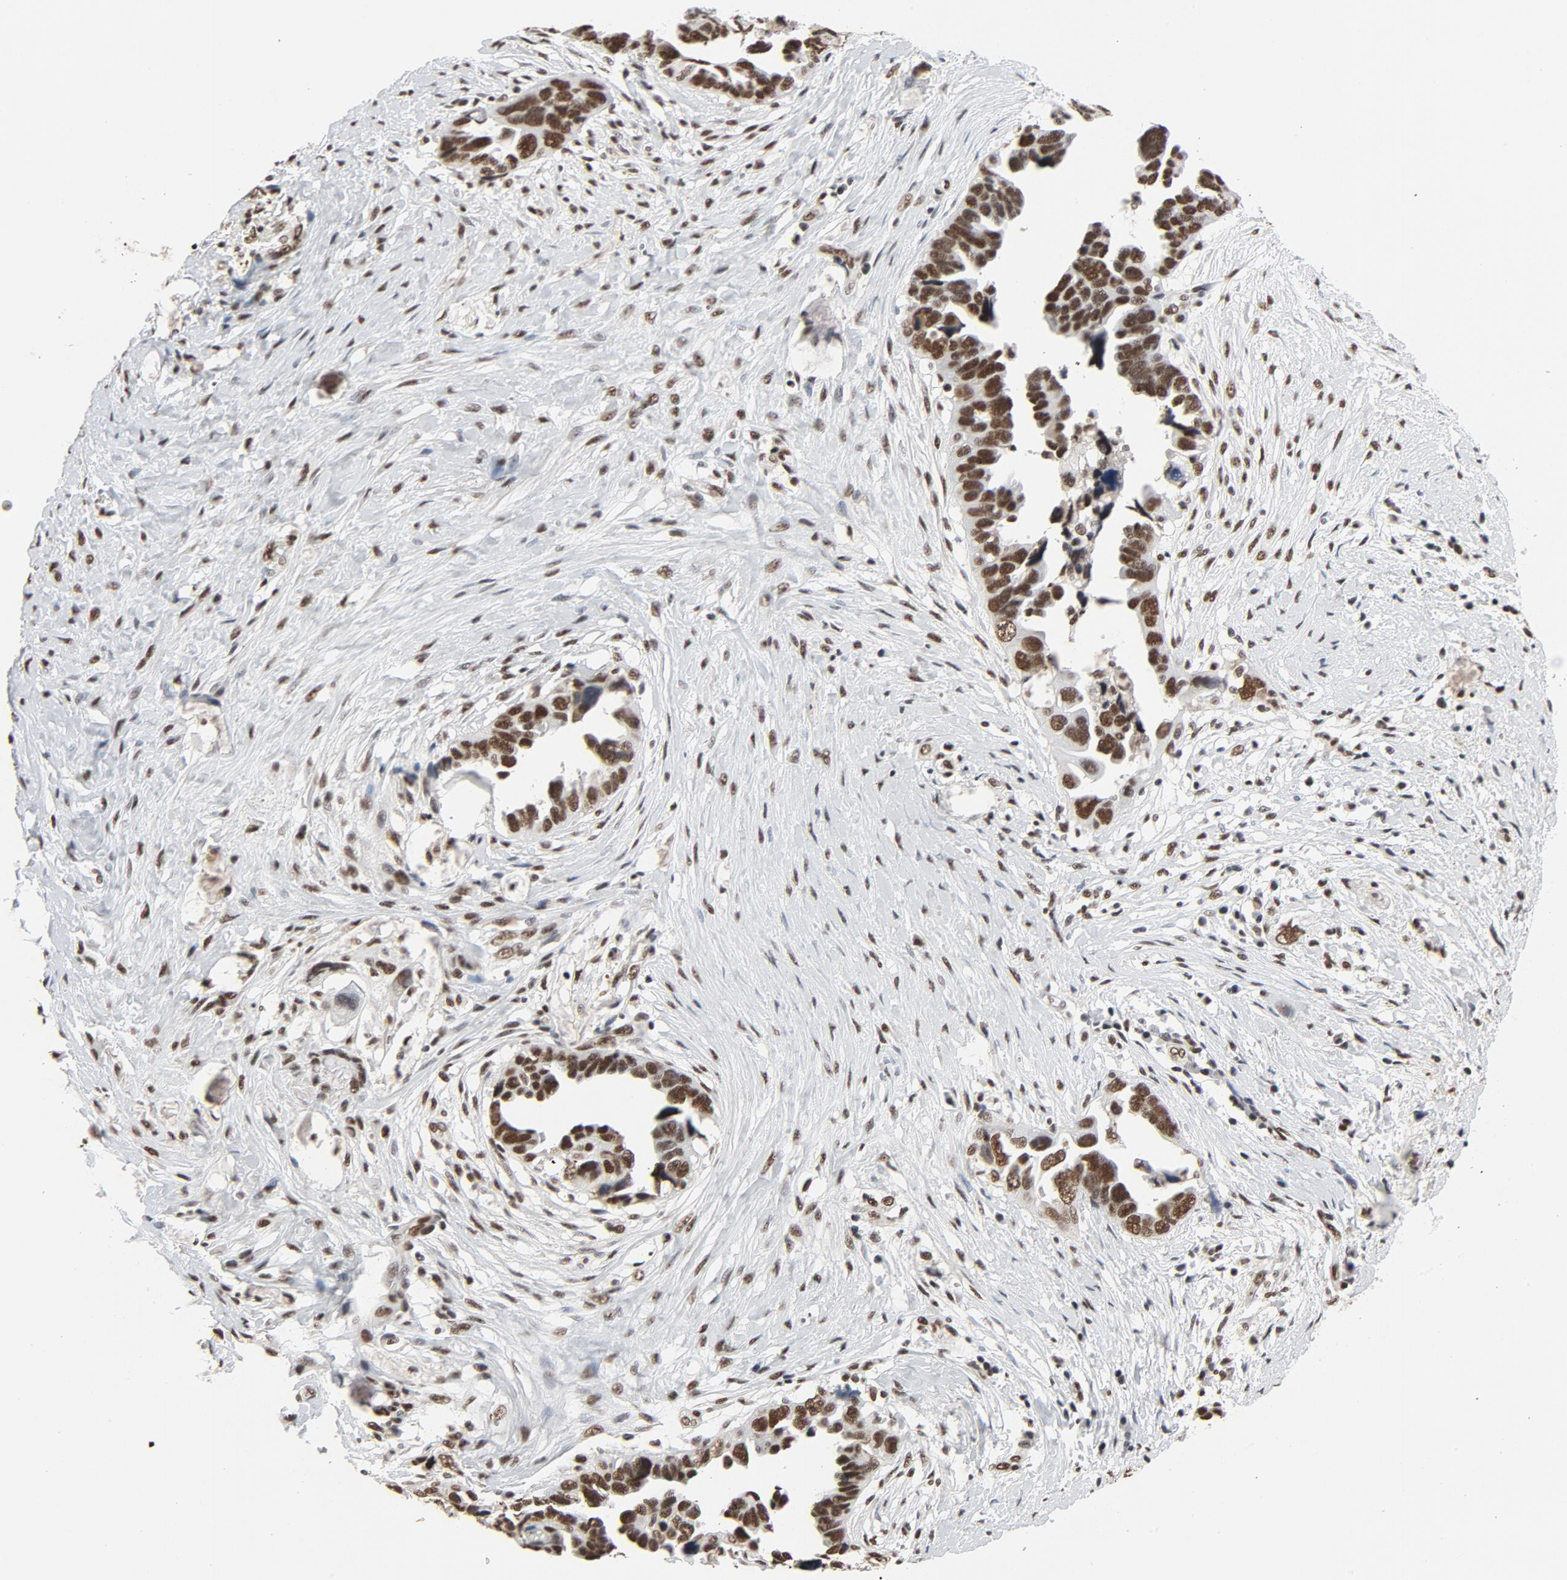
{"staining": {"intensity": "moderate", "quantity": ">75%", "location": "nuclear"}, "tissue": "ovarian cancer", "cell_type": "Tumor cells", "image_type": "cancer", "snomed": [{"axis": "morphology", "description": "Cystadenocarcinoma, serous, NOS"}, {"axis": "topography", "description": "Ovary"}], "caption": "Ovarian cancer tissue displays moderate nuclear positivity in about >75% of tumor cells (DAB (3,3'-diaminobenzidine) IHC, brown staining for protein, blue staining for nuclei).", "gene": "MRE11", "patient": {"sex": "female", "age": 63}}